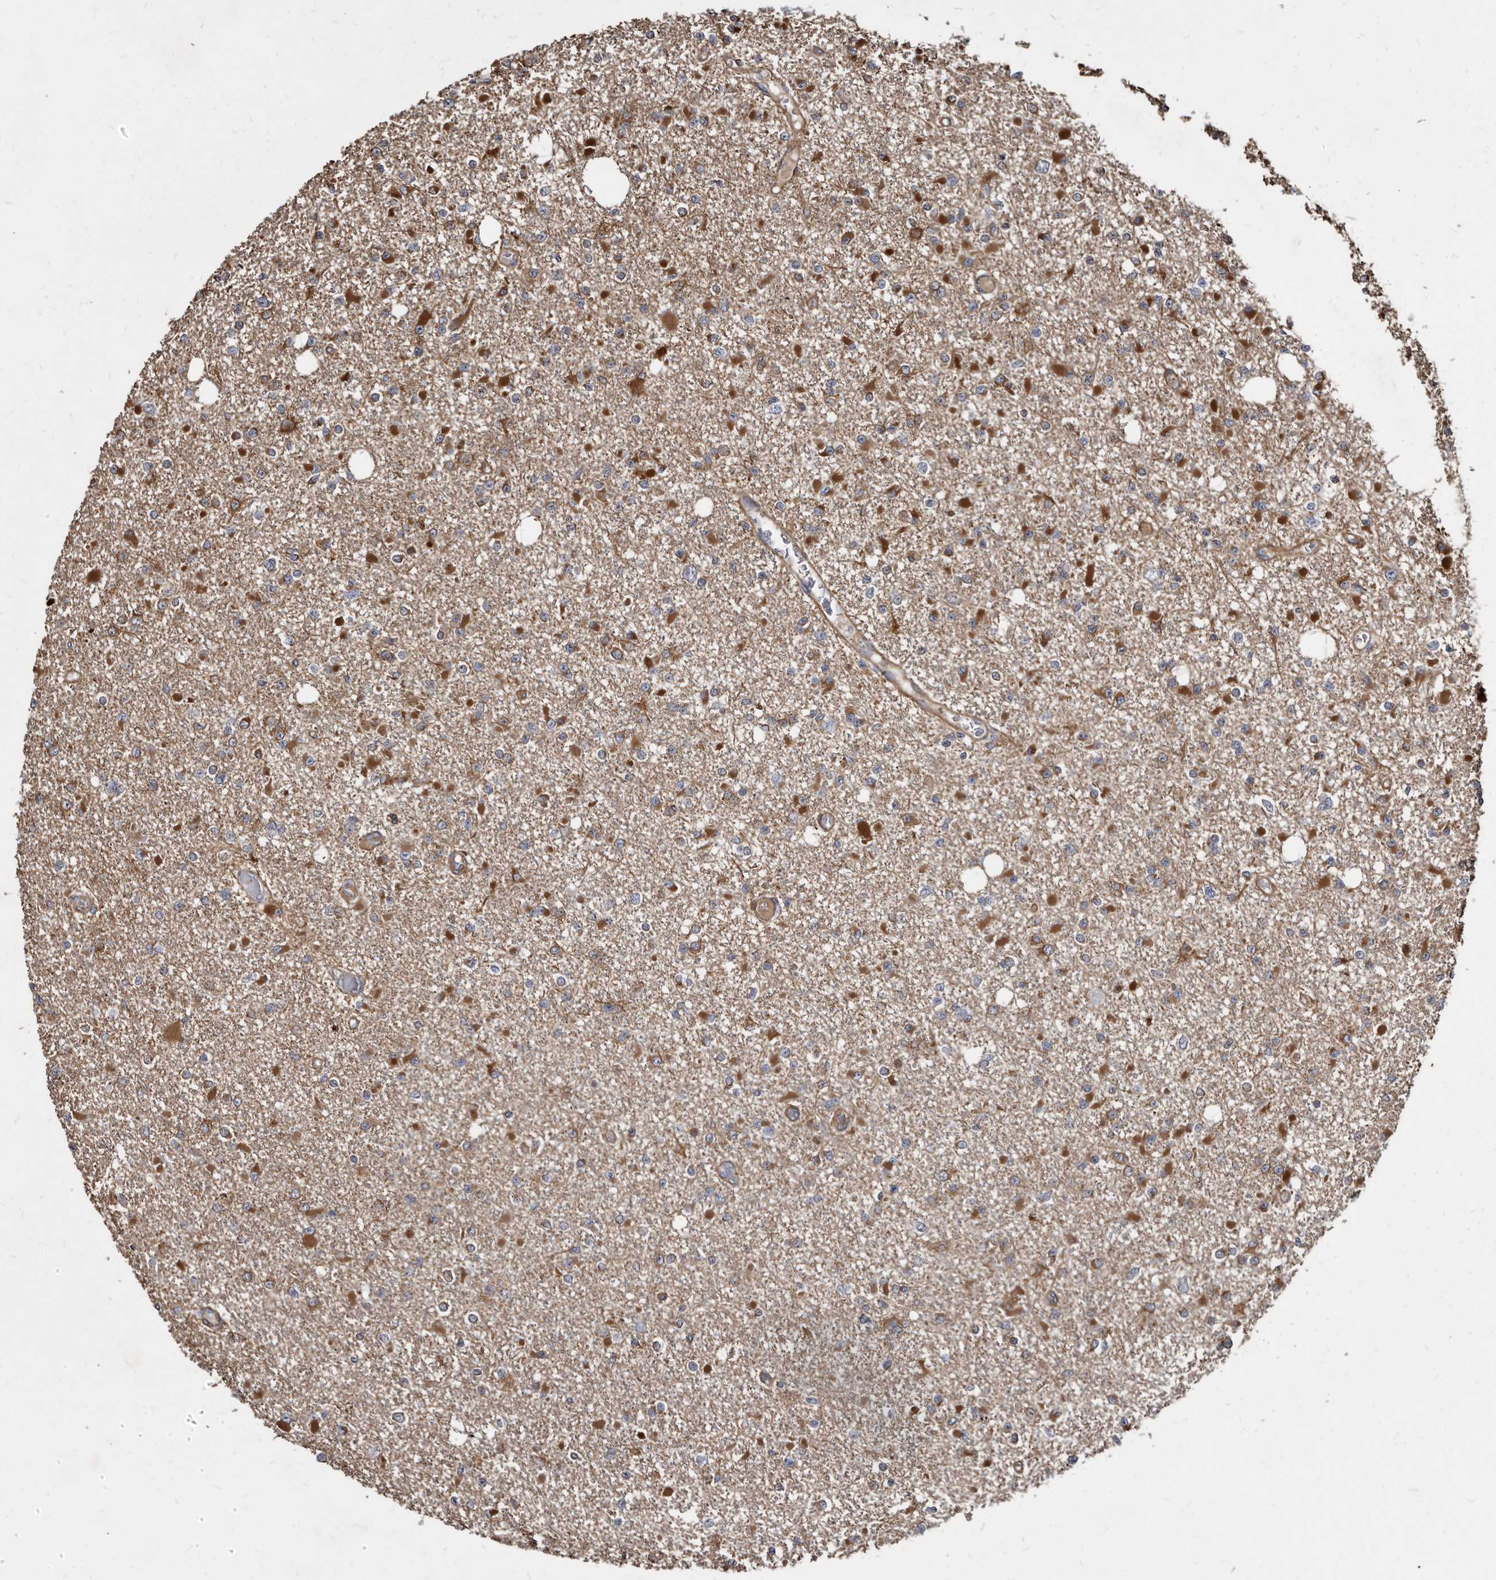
{"staining": {"intensity": "weak", "quantity": "25%-75%", "location": "cytoplasmic/membranous"}, "tissue": "glioma", "cell_type": "Tumor cells", "image_type": "cancer", "snomed": [{"axis": "morphology", "description": "Glioma, malignant, Low grade"}, {"axis": "topography", "description": "Brain"}], "caption": "Approximately 25%-75% of tumor cells in human low-grade glioma (malignant) exhibit weak cytoplasmic/membranous protein staining as visualized by brown immunohistochemical staining.", "gene": "KCTD20", "patient": {"sex": "female", "age": 22}}